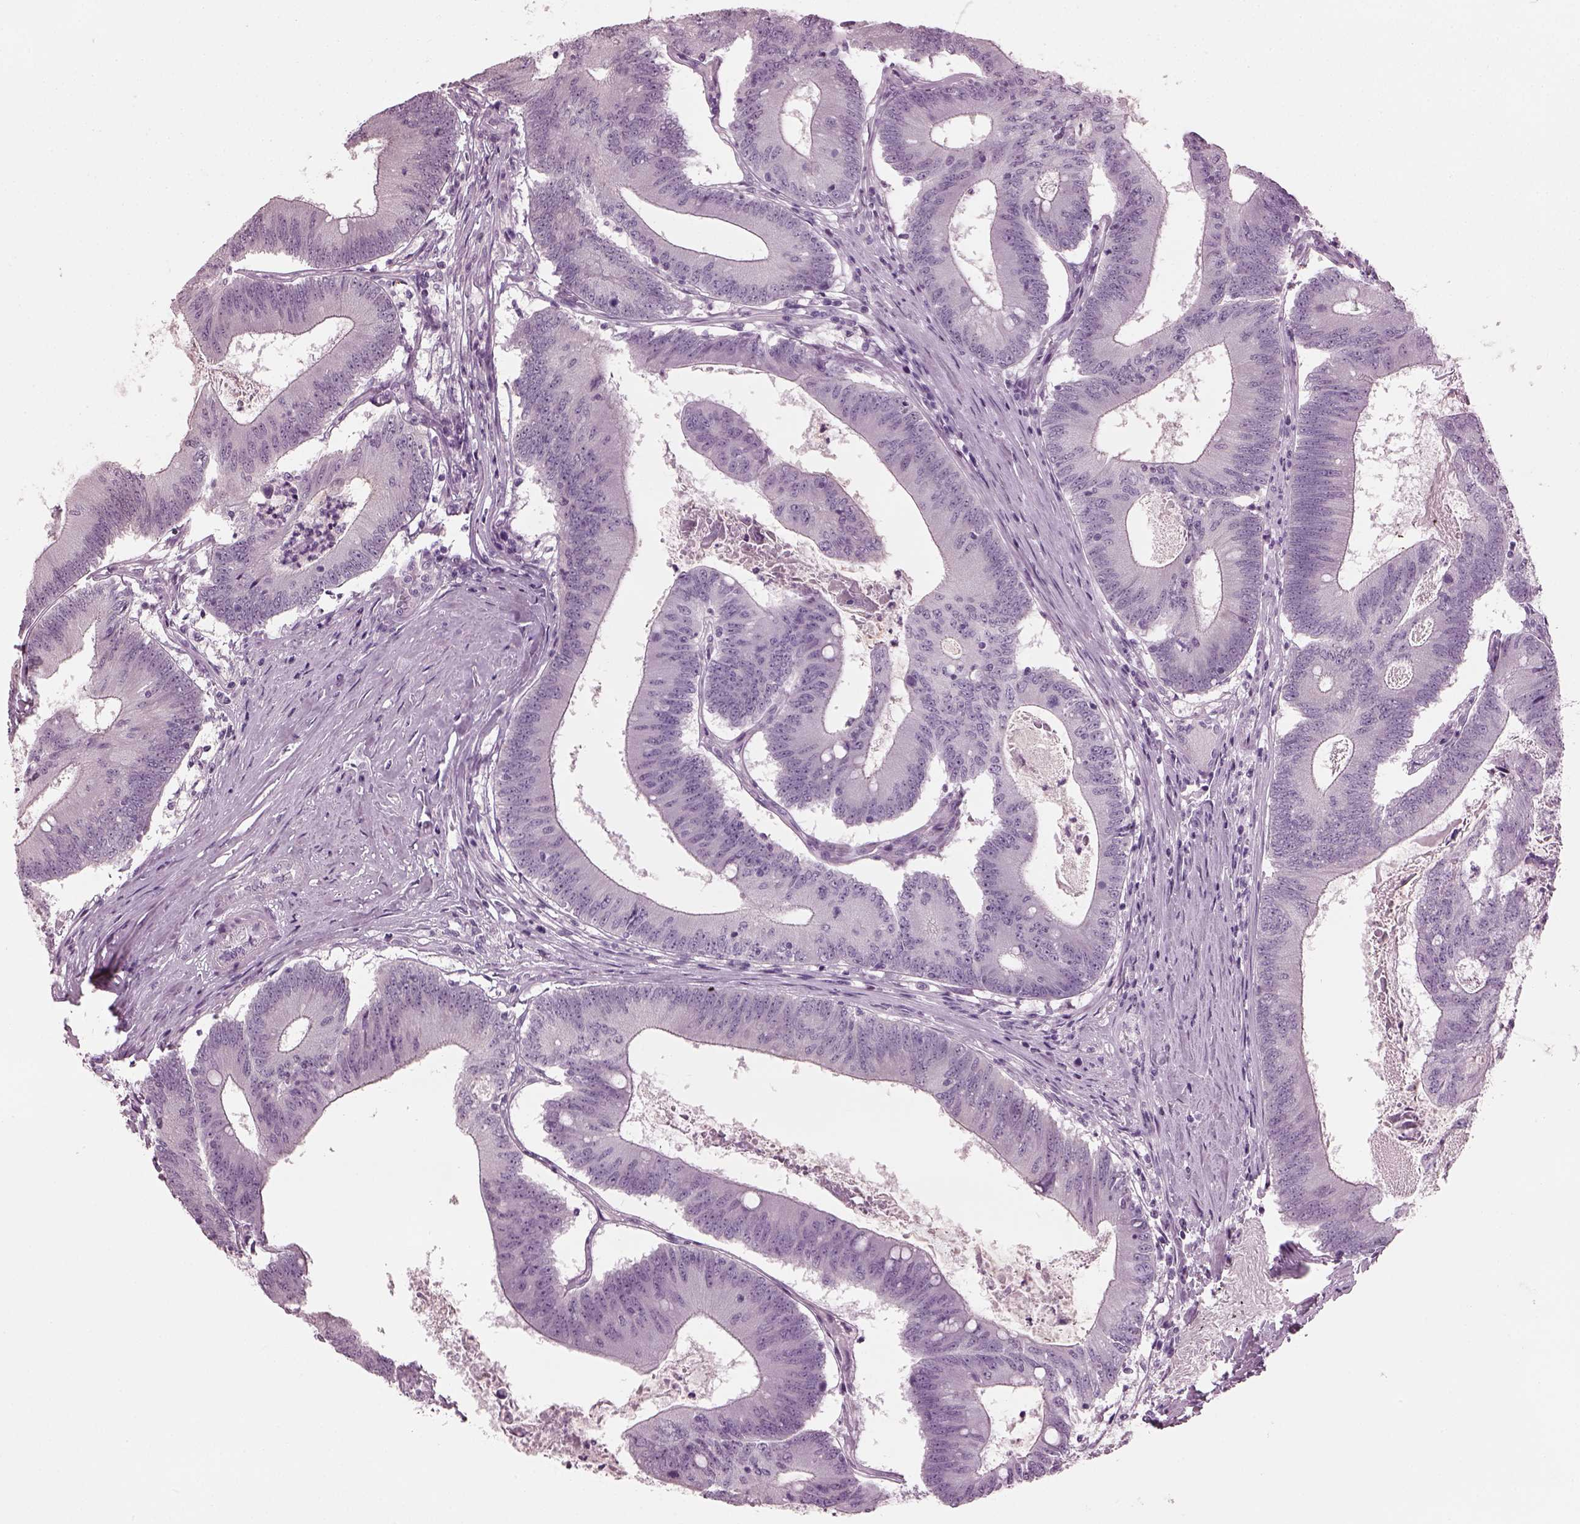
{"staining": {"intensity": "negative", "quantity": "none", "location": "none"}, "tissue": "colorectal cancer", "cell_type": "Tumor cells", "image_type": "cancer", "snomed": [{"axis": "morphology", "description": "Adenocarcinoma, NOS"}, {"axis": "topography", "description": "Colon"}], "caption": "This is a photomicrograph of IHC staining of colorectal cancer (adenocarcinoma), which shows no expression in tumor cells.", "gene": "PDC", "patient": {"sex": "female", "age": 70}}